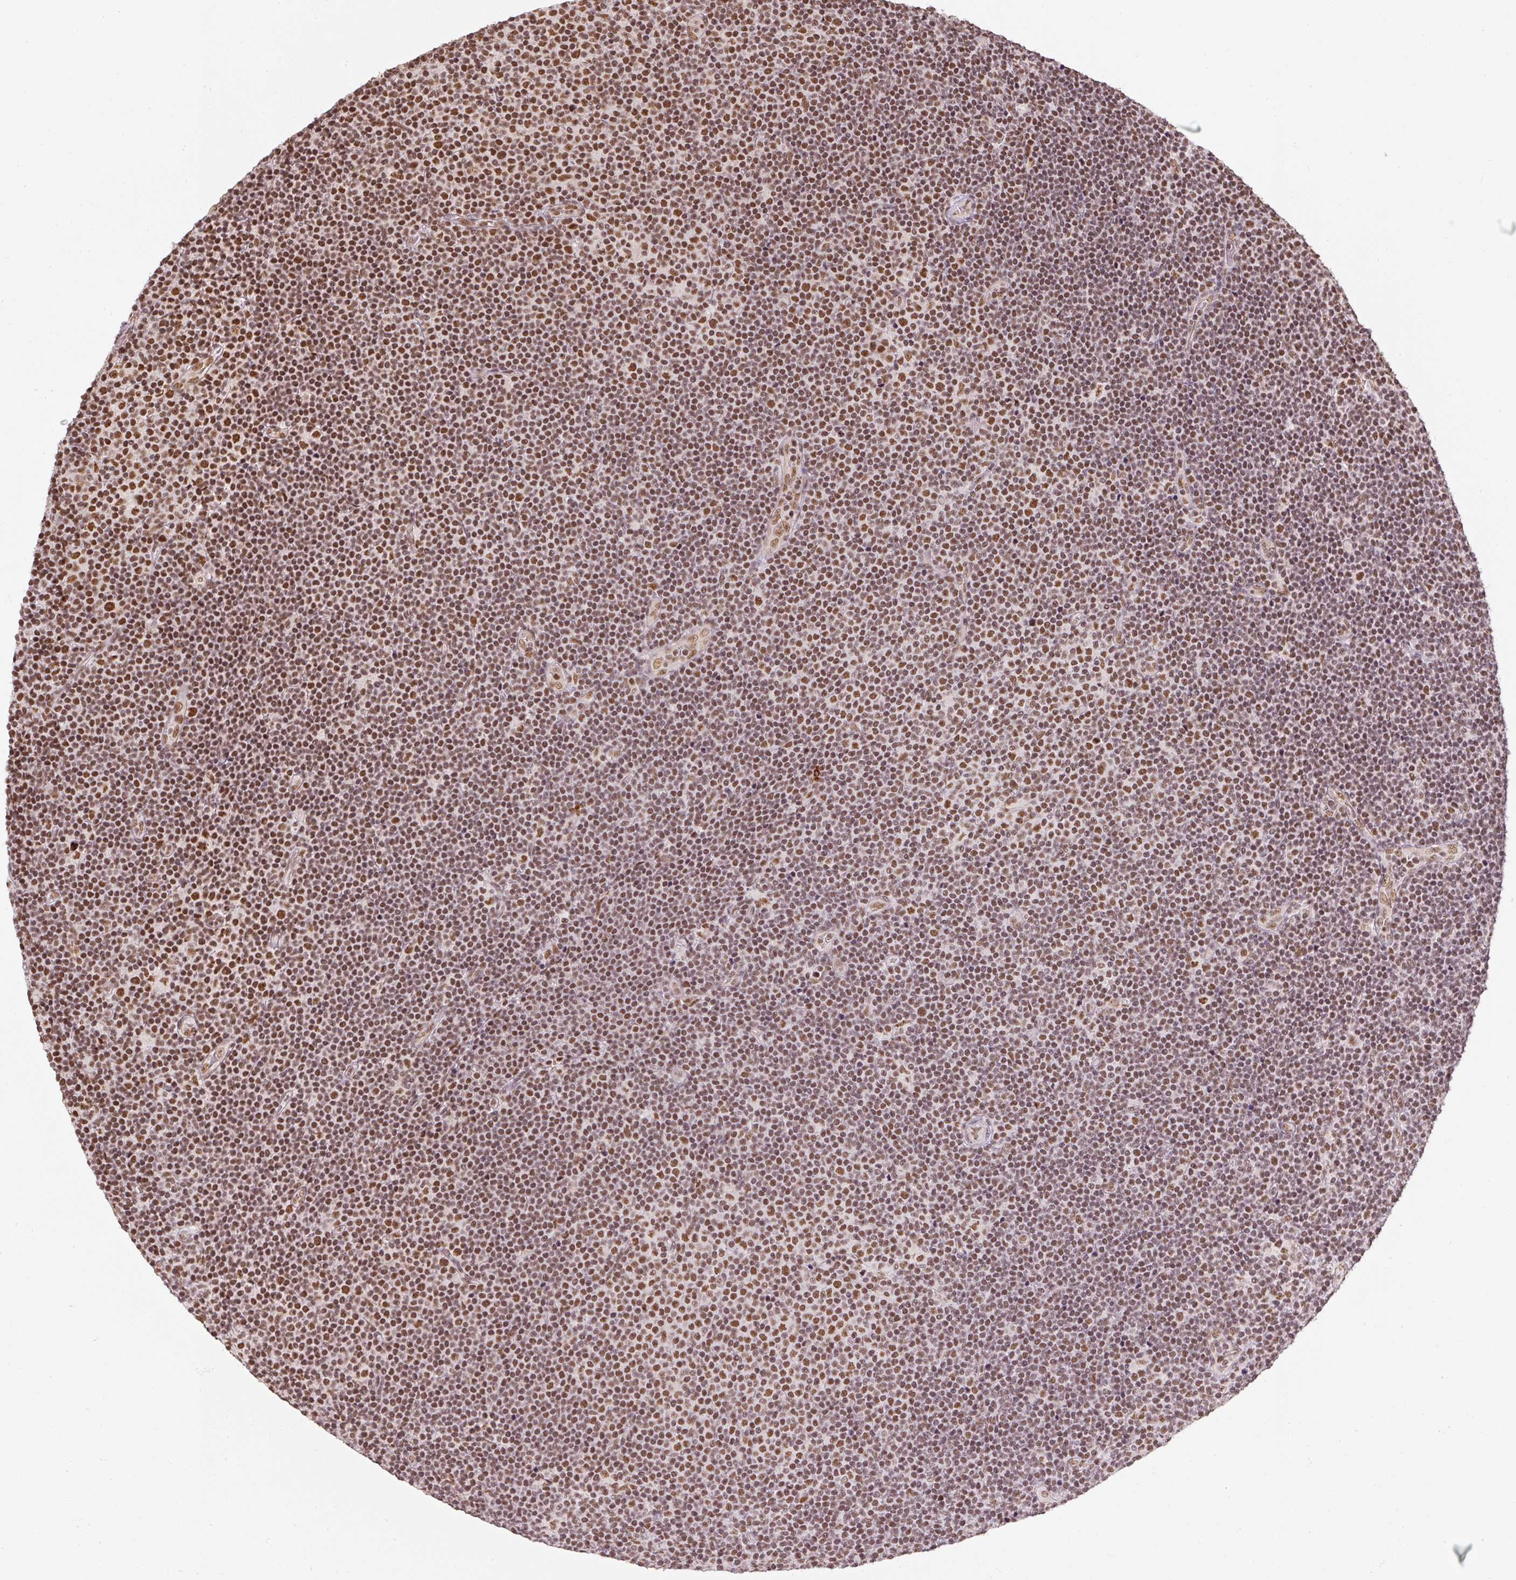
{"staining": {"intensity": "moderate", "quantity": ">75%", "location": "nuclear"}, "tissue": "lymphoma", "cell_type": "Tumor cells", "image_type": "cancer", "snomed": [{"axis": "morphology", "description": "Malignant lymphoma, non-Hodgkin's type, Low grade"}, {"axis": "topography", "description": "Lymph node"}], "caption": "Low-grade malignant lymphoma, non-Hodgkin's type stained with a brown dye reveals moderate nuclear positive positivity in about >75% of tumor cells.", "gene": "U2AF2", "patient": {"sex": "male", "age": 48}}